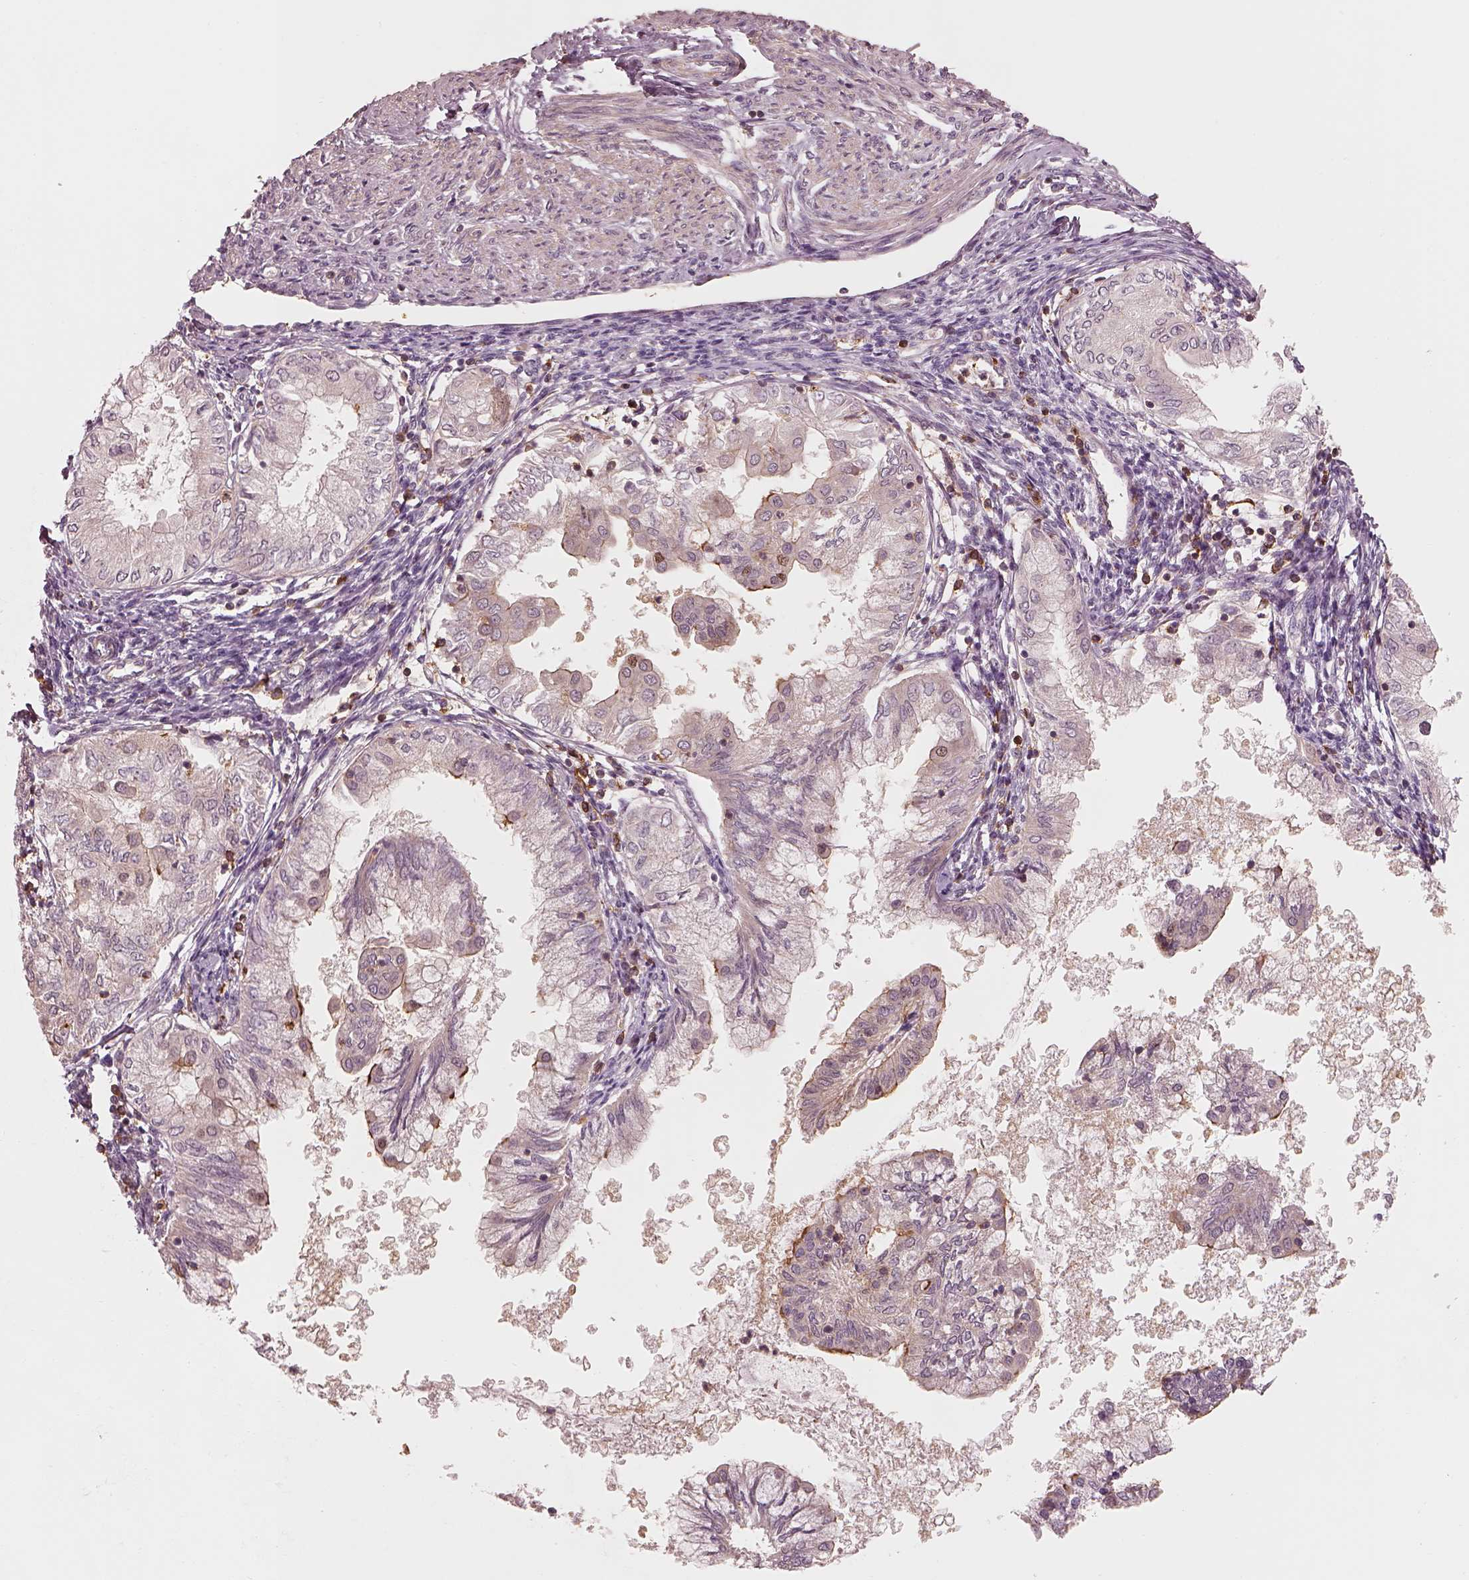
{"staining": {"intensity": "strong", "quantity": "<25%", "location": "cytoplasmic/membranous"}, "tissue": "endometrial cancer", "cell_type": "Tumor cells", "image_type": "cancer", "snomed": [{"axis": "morphology", "description": "Adenocarcinoma, NOS"}, {"axis": "topography", "description": "Endometrium"}], "caption": "Protein expression analysis of human endometrial cancer reveals strong cytoplasmic/membranous expression in about <25% of tumor cells. (DAB IHC with brightfield microscopy, high magnification).", "gene": "FAM107B", "patient": {"sex": "female", "age": 68}}